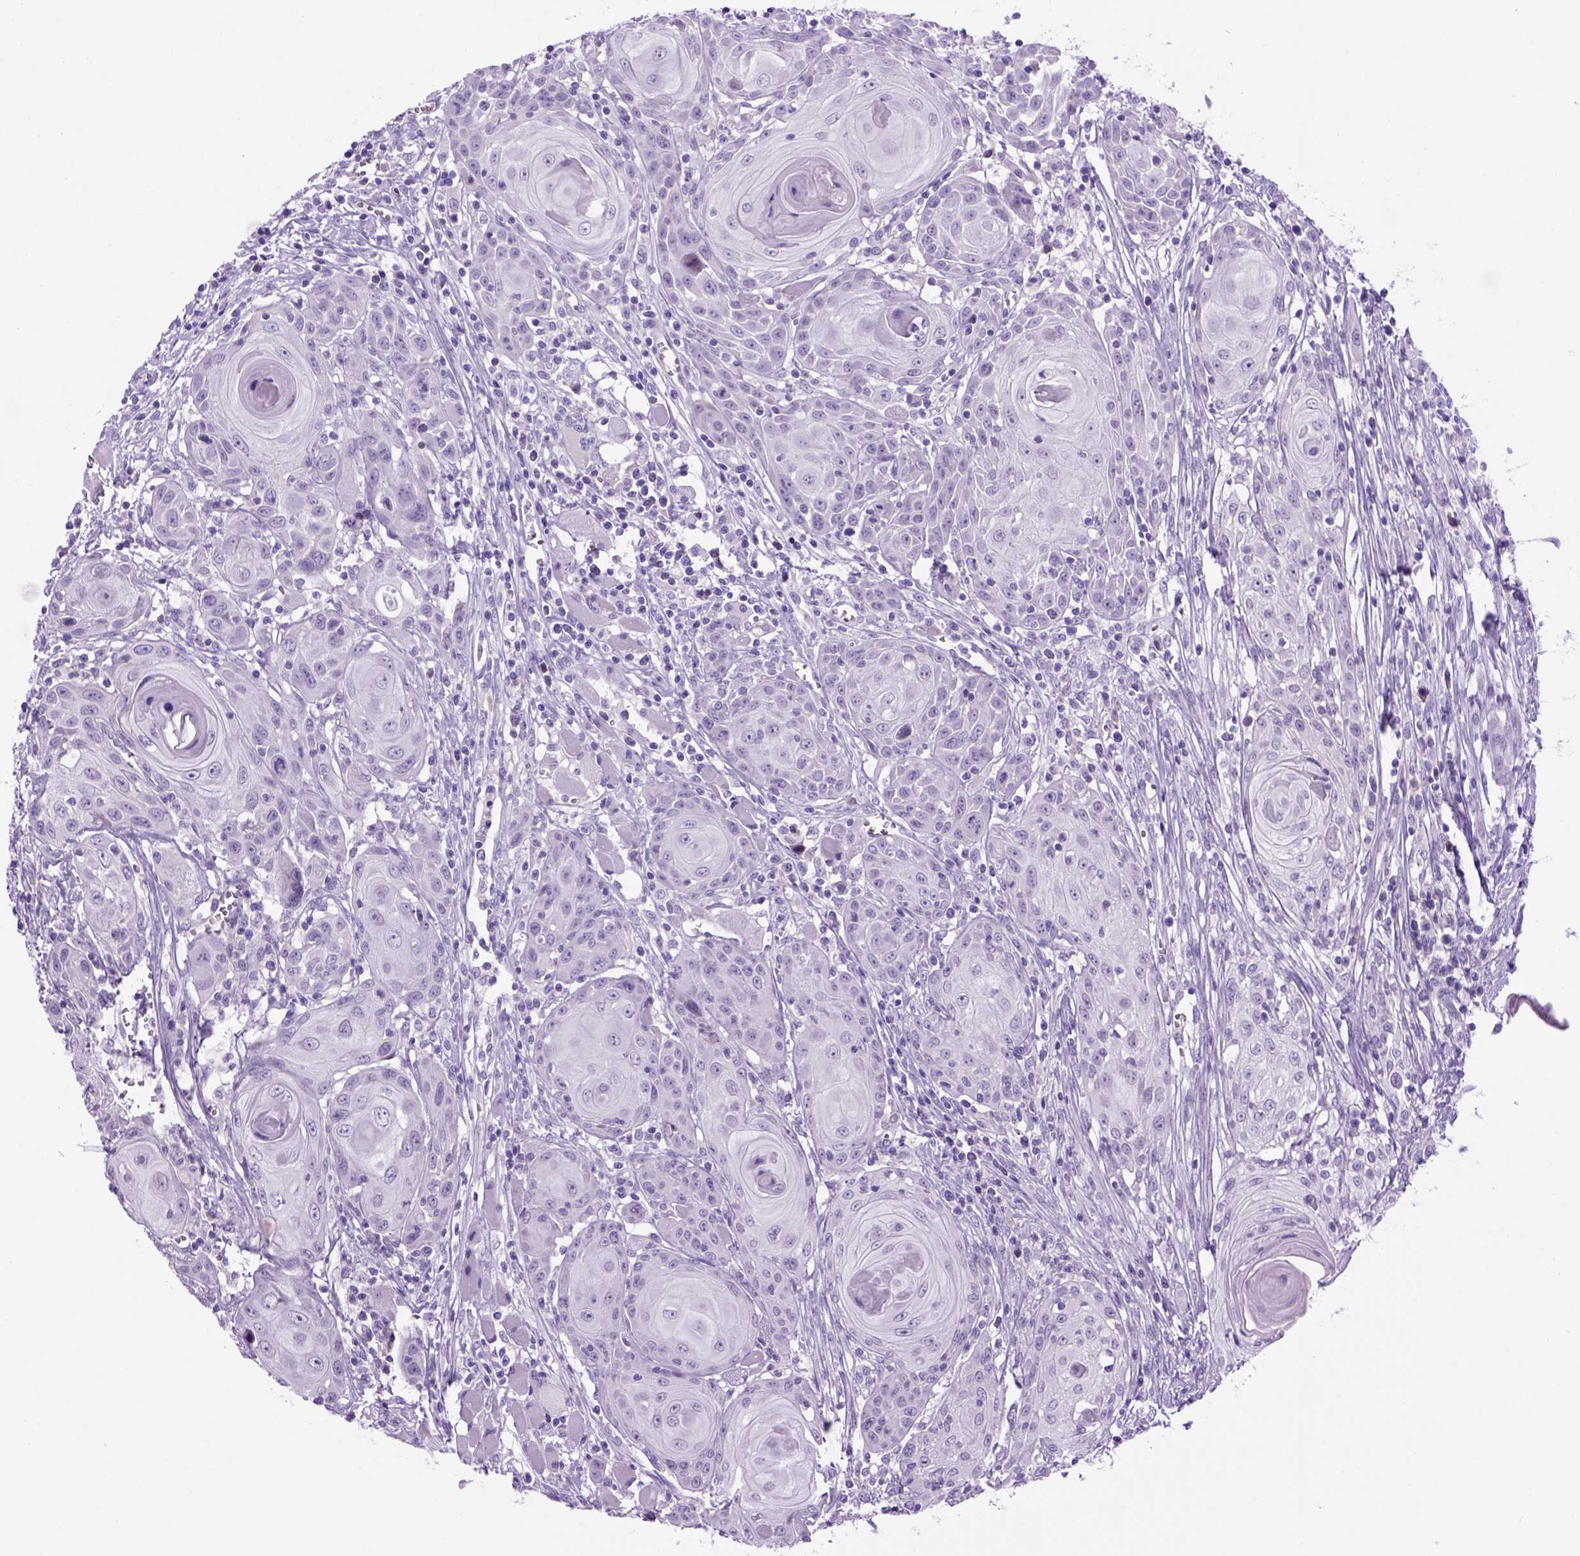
{"staining": {"intensity": "negative", "quantity": "none", "location": "none"}, "tissue": "head and neck cancer", "cell_type": "Tumor cells", "image_type": "cancer", "snomed": [{"axis": "morphology", "description": "Squamous cell carcinoma, NOS"}, {"axis": "topography", "description": "Head-Neck"}], "caption": "Head and neck squamous cell carcinoma stained for a protein using immunohistochemistry demonstrates no expression tumor cells.", "gene": "HHIPL2", "patient": {"sex": "female", "age": 80}}